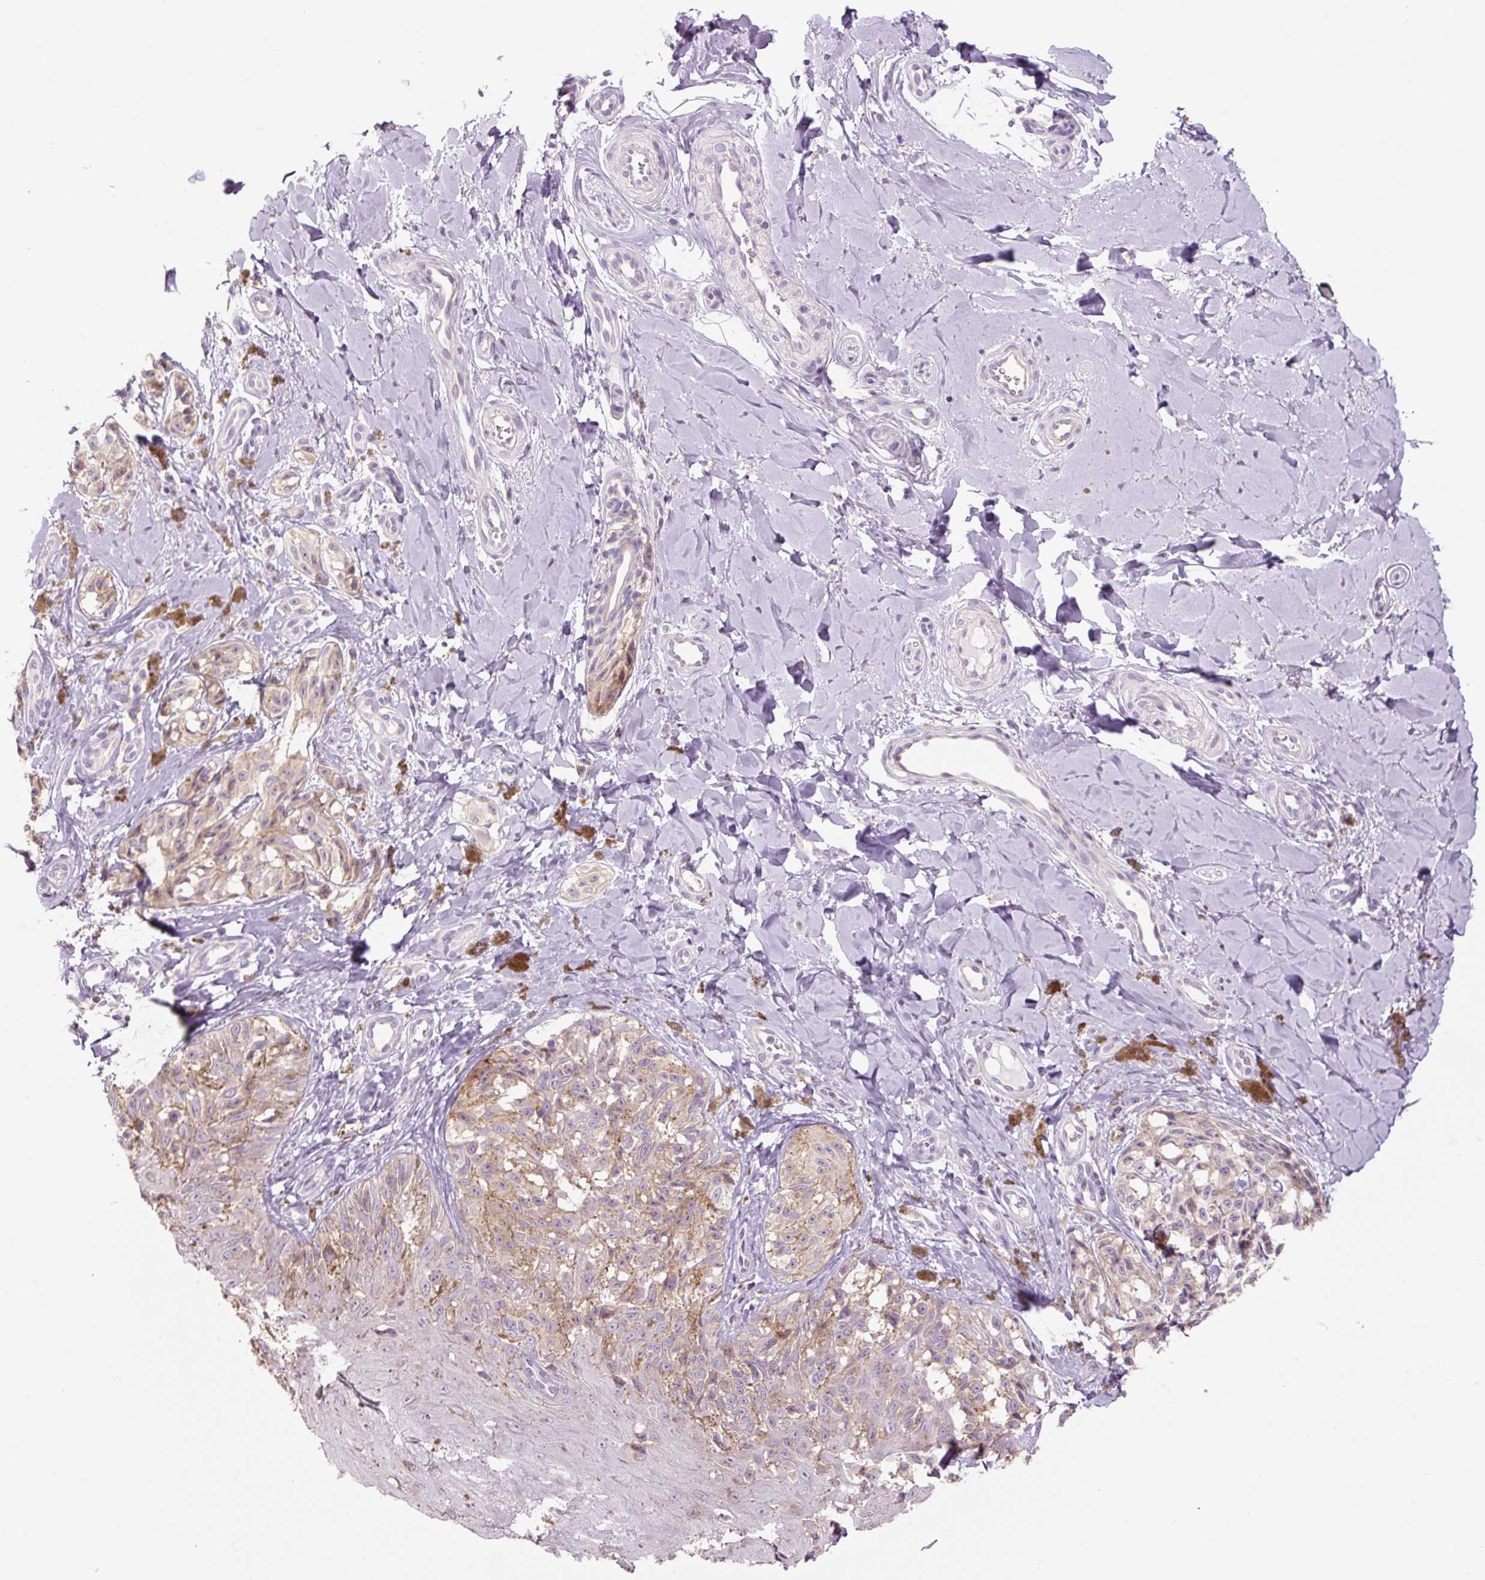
{"staining": {"intensity": "weak", "quantity": "25%-75%", "location": "cytoplasmic/membranous"}, "tissue": "melanoma", "cell_type": "Tumor cells", "image_type": "cancer", "snomed": [{"axis": "morphology", "description": "Malignant melanoma, NOS"}, {"axis": "topography", "description": "Skin"}], "caption": "IHC (DAB (3,3'-diaminobenzidine)) staining of human malignant melanoma displays weak cytoplasmic/membranous protein positivity in about 25%-75% of tumor cells.", "gene": "HAX1", "patient": {"sex": "female", "age": 65}}